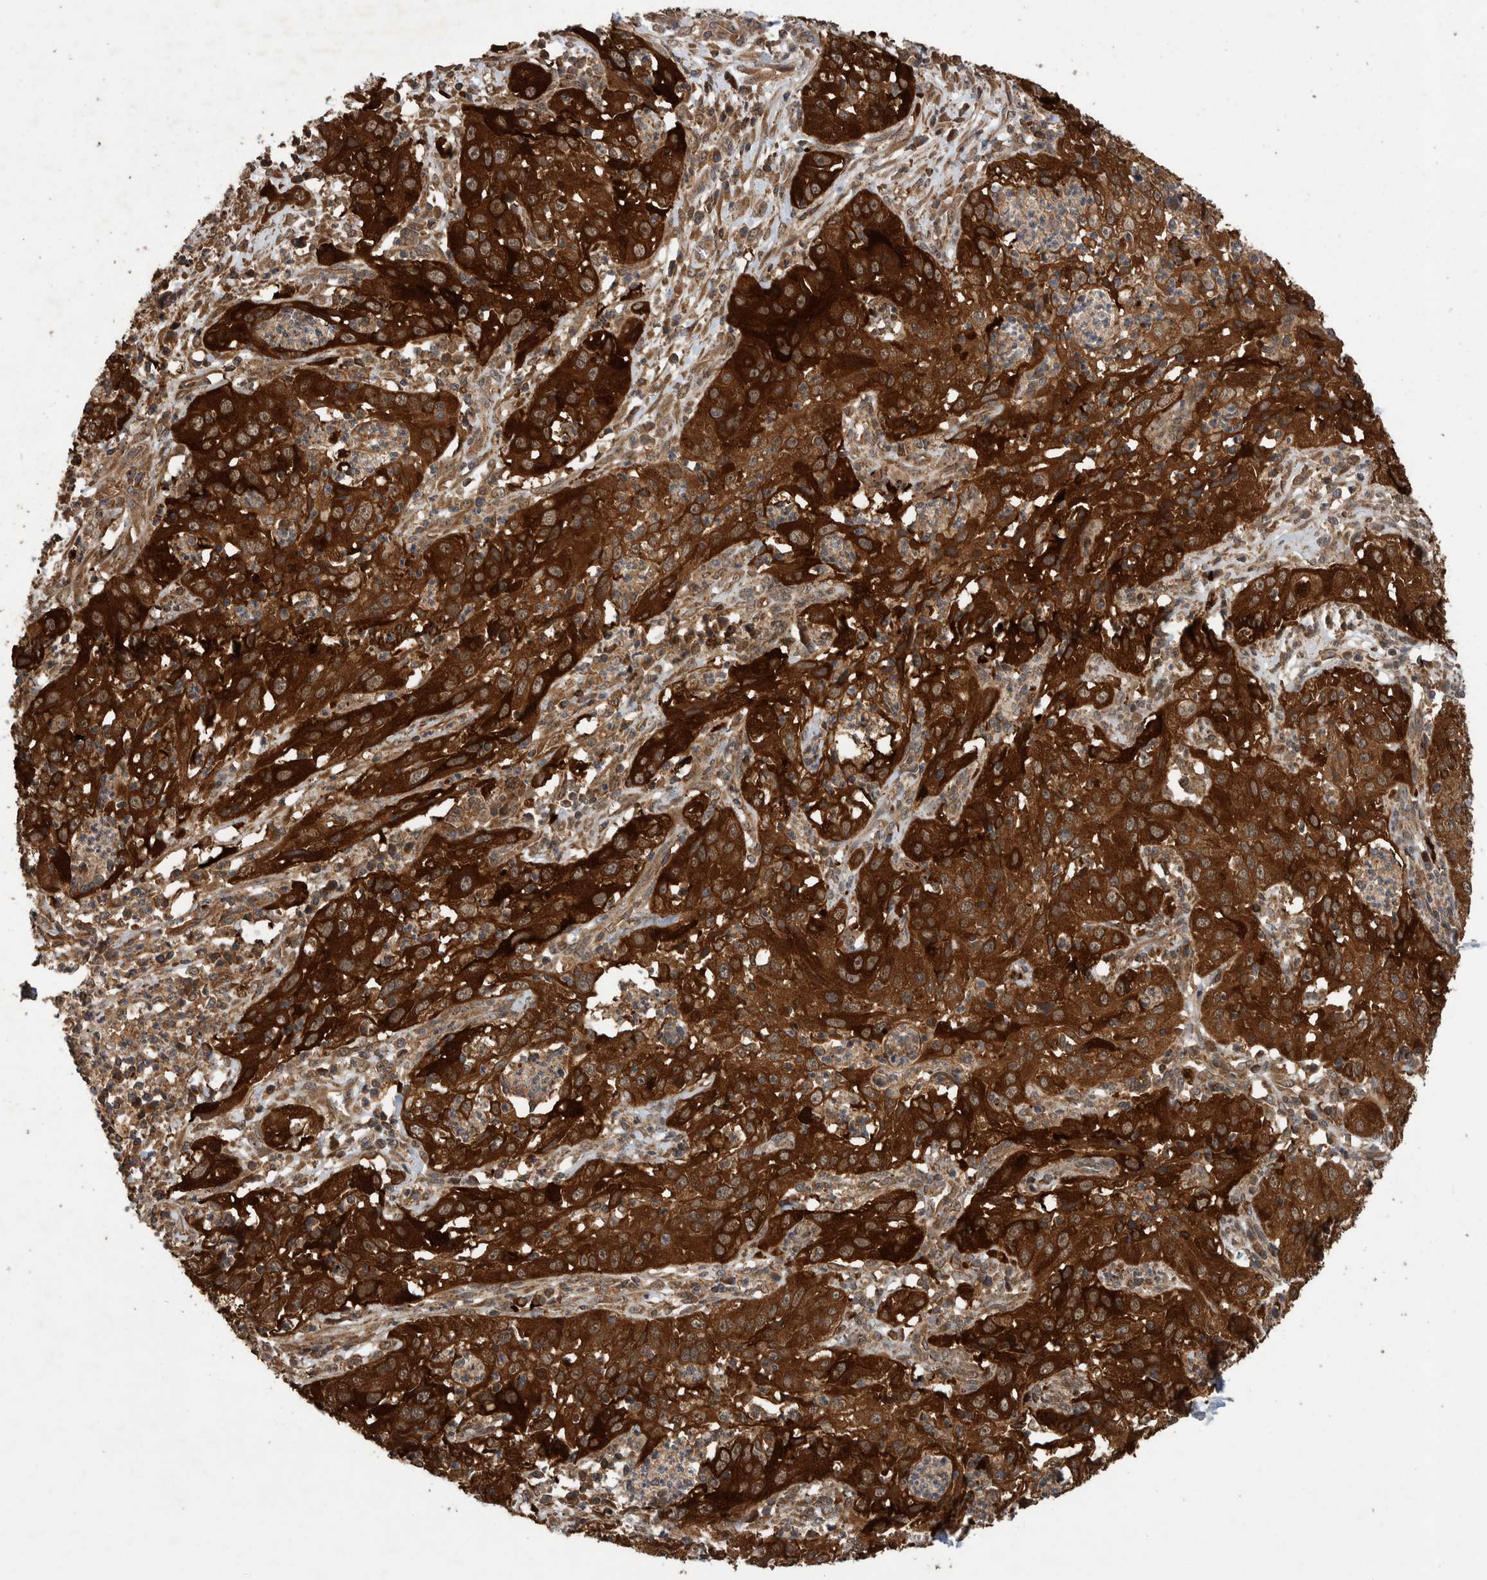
{"staining": {"intensity": "strong", "quantity": ">75%", "location": "cytoplasmic/membranous"}, "tissue": "cervical cancer", "cell_type": "Tumor cells", "image_type": "cancer", "snomed": [{"axis": "morphology", "description": "Squamous cell carcinoma, NOS"}, {"axis": "topography", "description": "Cervix"}], "caption": "Immunohistochemistry histopathology image of neoplastic tissue: cervical squamous cell carcinoma stained using immunohistochemistry demonstrates high levels of strong protein expression localized specifically in the cytoplasmic/membranous of tumor cells, appearing as a cytoplasmic/membranous brown color.", "gene": "TRIM16", "patient": {"sex": "female", "age": 32}}